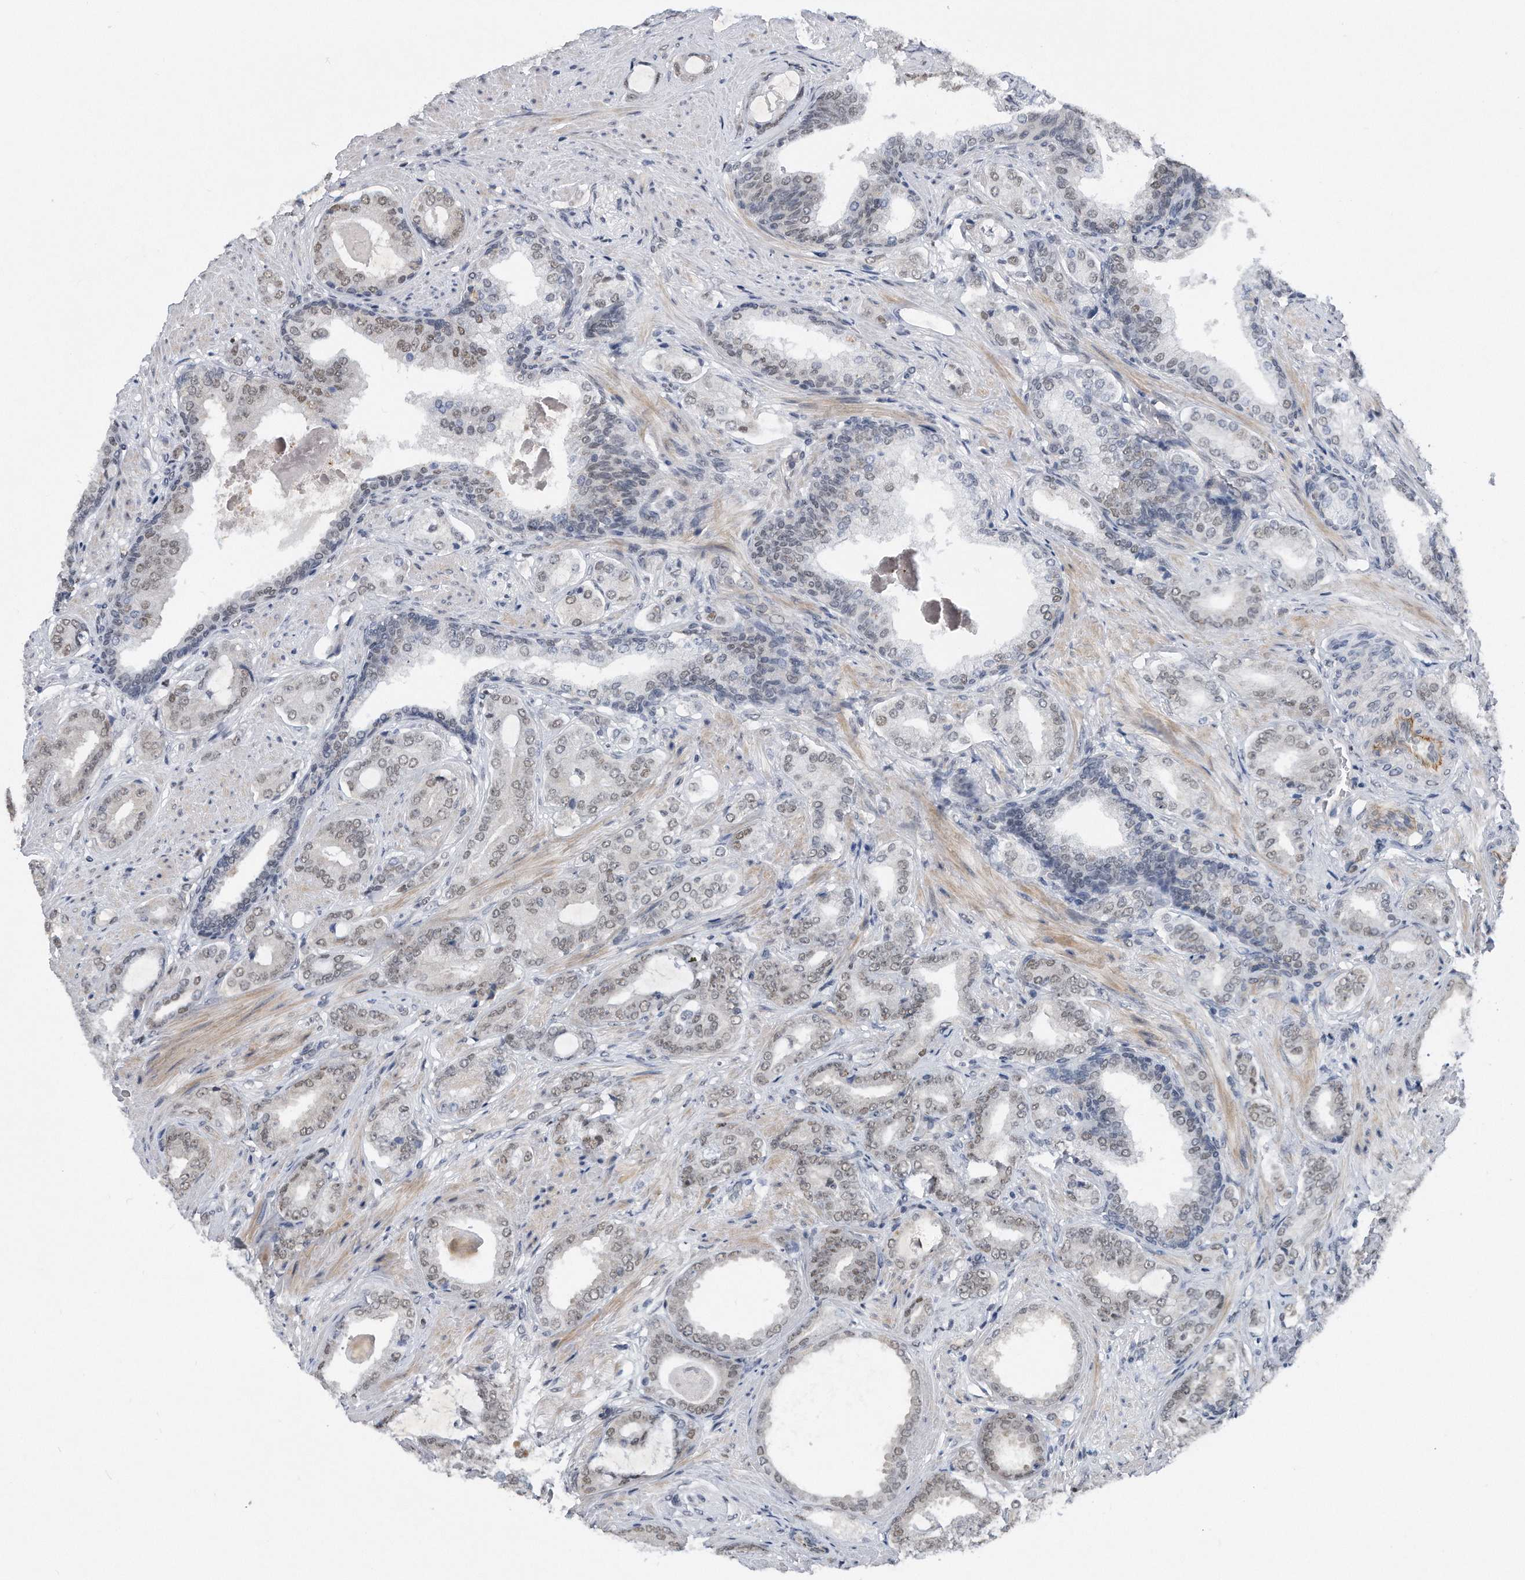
{"staining": {"intensity": "weak", "quantity": "25%-75%", "location": "nuclear"}, "tissue": "prostate cancer", "cell_type": "Tumor cells", "image_type": "cancer", "snomed": [{"axis": "morphology", "description": "Adenocarcinoma, Low grade"}, {"axis": "topography", "description": "Prostate"}], "caption": "A photomicrograph showing weak nuclear positivity in about 25%-75% of tumor cells in adenocarcinoma (low-grade) (prostate), as visualized by brown immunohistochemical staining.", "gene": "TP53INP1", "patient": {"sex": "male", "age": 71}}